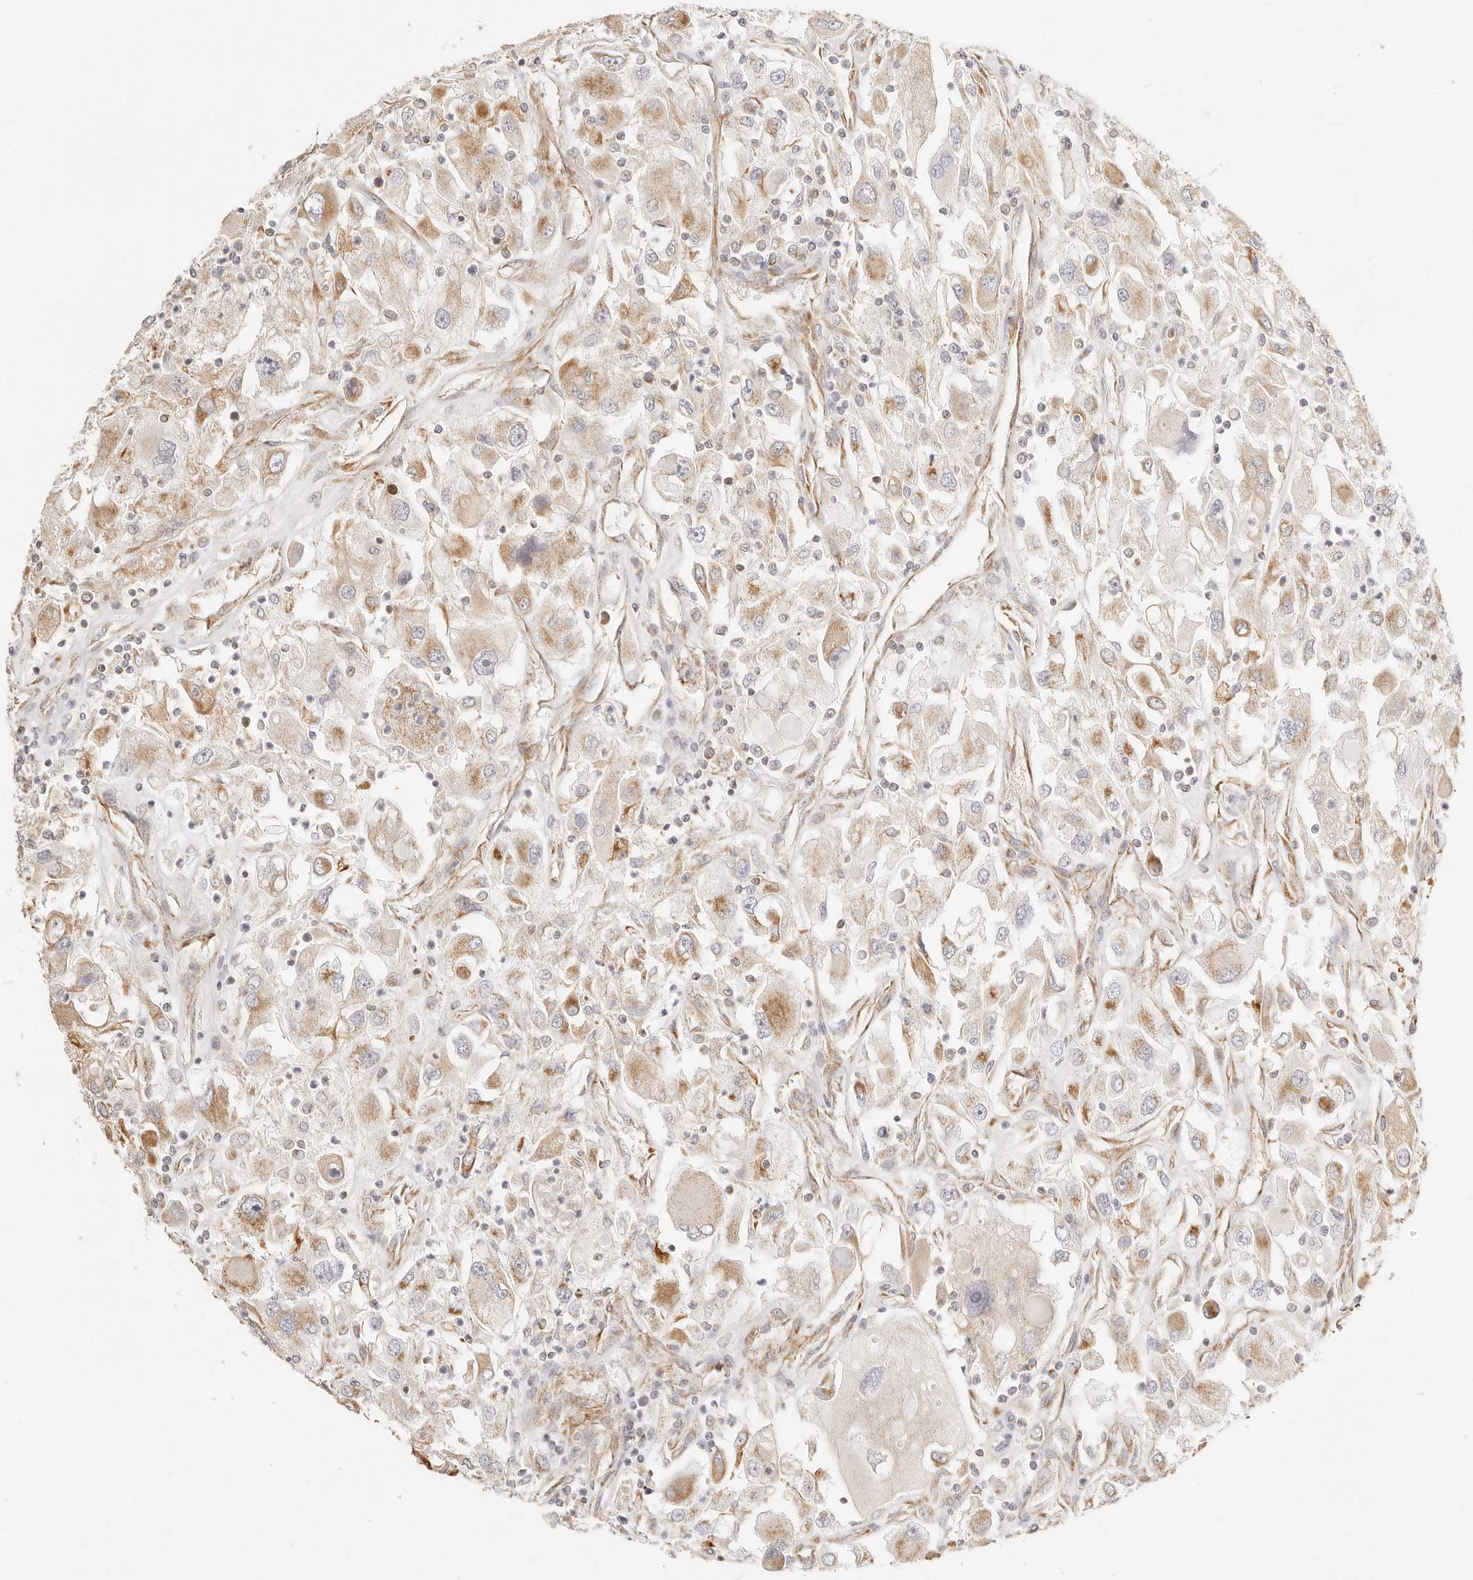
{"staining": {"intensity": "moderate", "quantity": "<25%", "location": "cytoplasmic/membranous"}, "tissue": "renal cancer", "cell_type": "Tumor cells", "image_type": "cancer", "snomed": [{"axis": "morphology", "description": "Adenocarcinoma, NOS"}, {"axis": "topography", "description": "Kidney"}], "caption": "Tumor cells reveal moderate cytoplasmic/membranous expression in approximately <25% of cells in renal adenocarcinoma.", "gene": "ZC3H11A", "patient": {"sex": "female", "age": 52}}